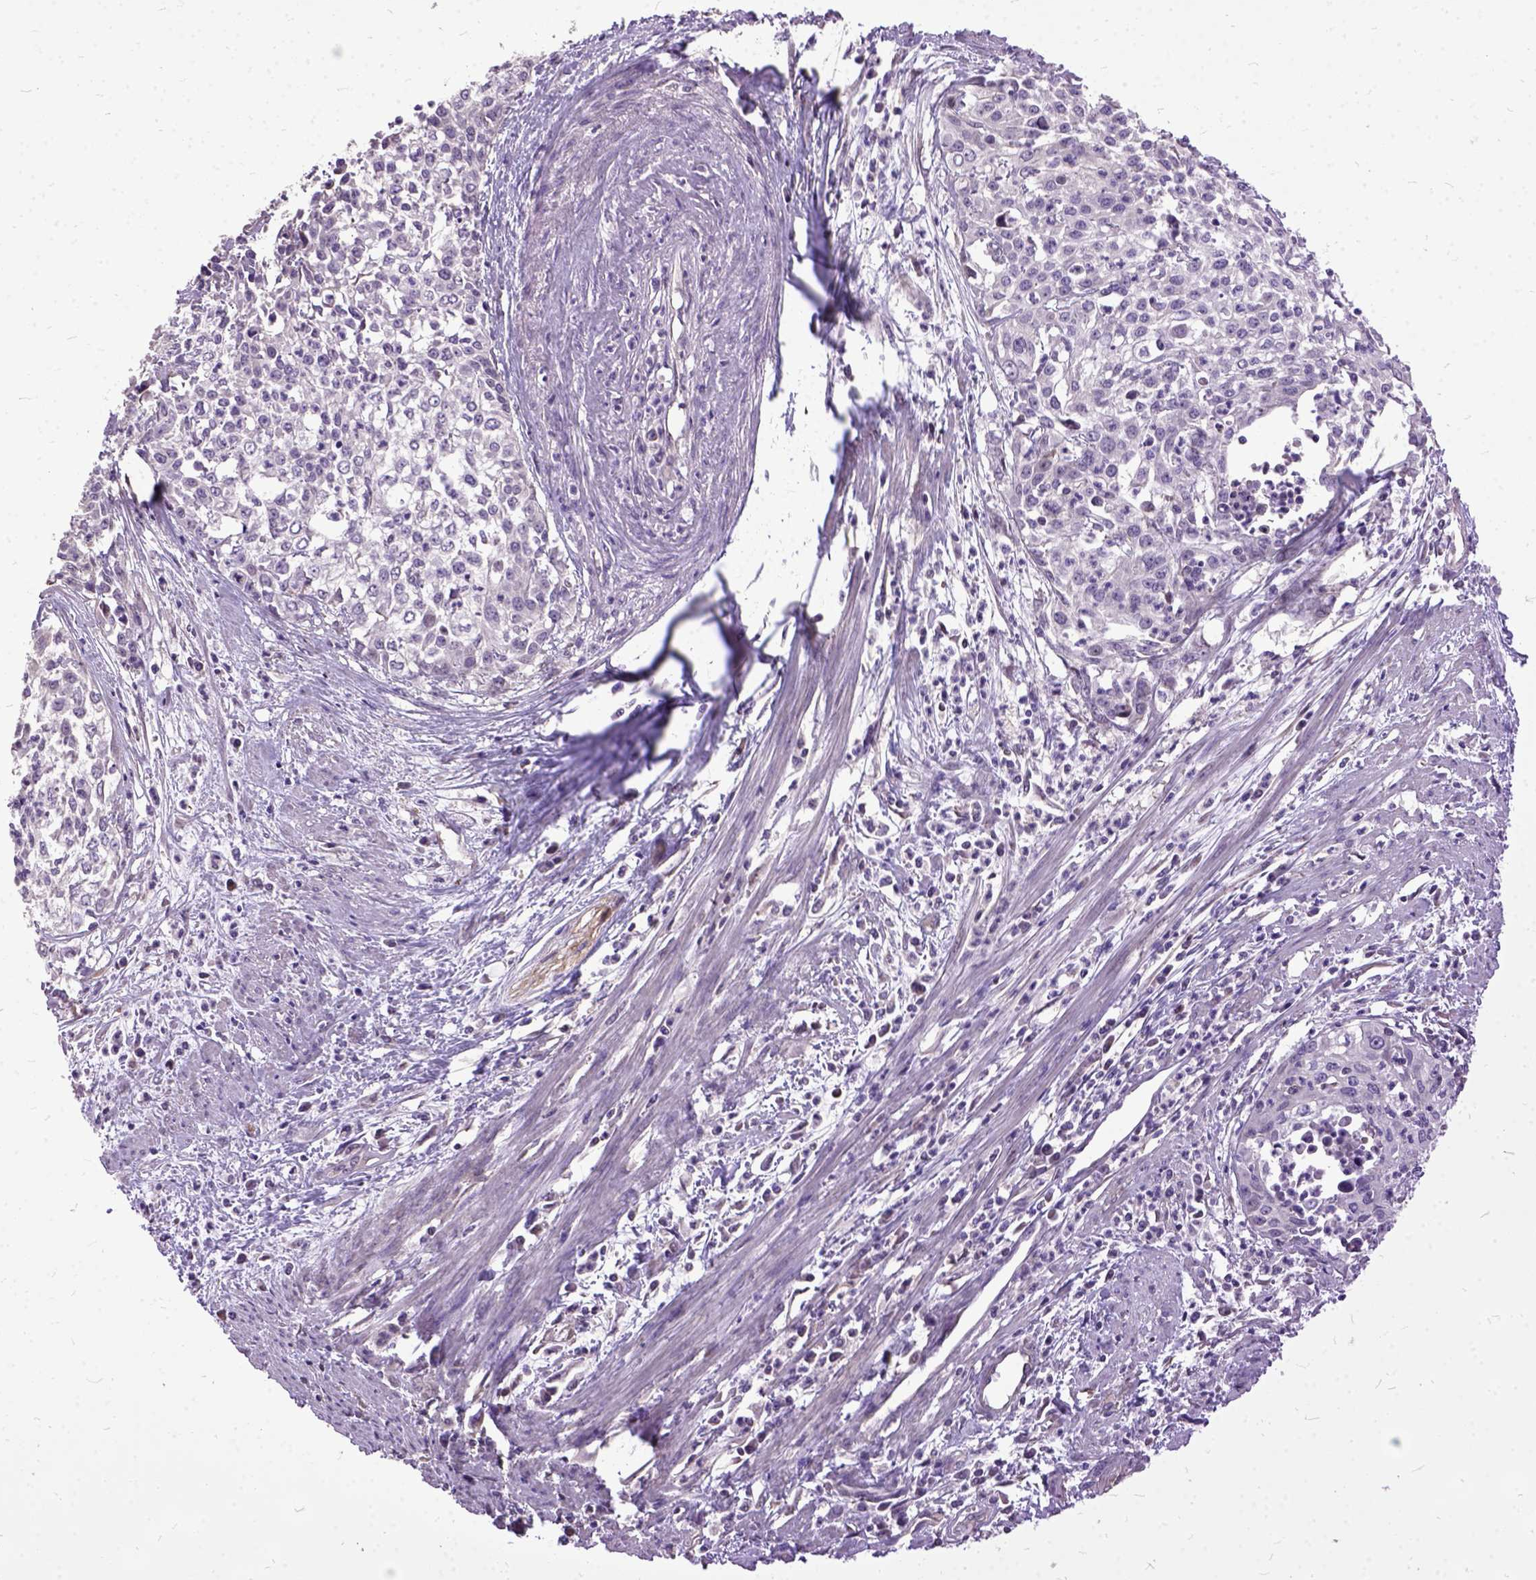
{"staining": {"intensity": "negative", "quantity": "none", "location": "none"}, "tissue": "cervical cancer", "cell_type": "Tumor cells", "image_type": "cancer", "snomed": [{"axis": "morphology", "description": "Squamous cell carcinoma, NOS"}, {"axis": "topography", "description": "Cervix"}], "caption": "The IHC image has no significant expression in tumor cells of cervical squamous cell carcinoma tissue. (DAB (3,3'-diaminobenzidine) IHC, high magnification).", "gene": "AREG", "patient": {"sex": "female", "age": 39}}